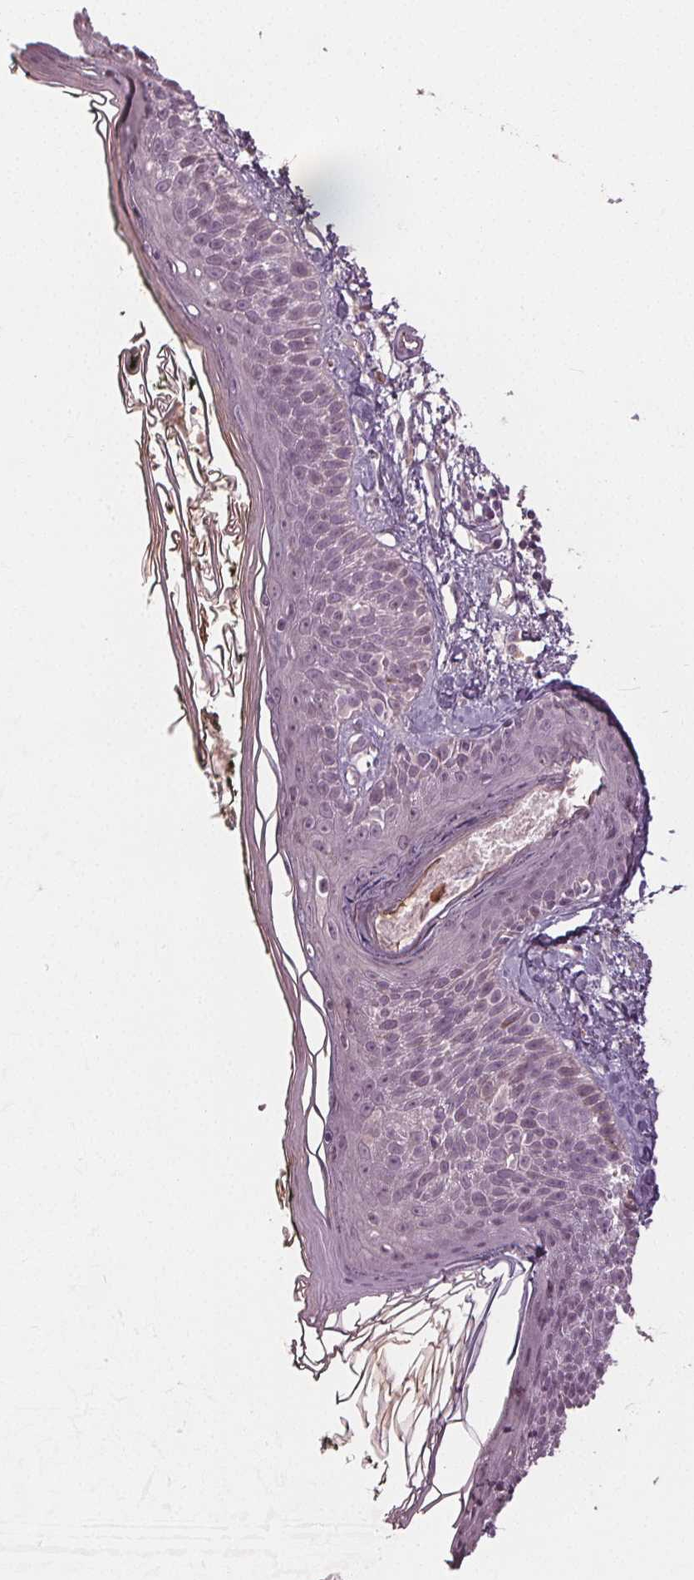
{"staining": {"intensity": "negative", "quantity": "none", "location": "none"}, "tissue": "skin", "cell_type": "Fibroblasts", "image_type": "normal", "snomed": [{"axis": "morphology", "description": "Normal tissue, NOS"}, {"axis": "topography", "description": "Skin"}], "caption": "This is an immunohistochemistry (IHC) micrograph of benign skin. There is no staining in fibroblasts.", "gene": "CXCL16", "patient": {"sex": "male", "age": 76}}